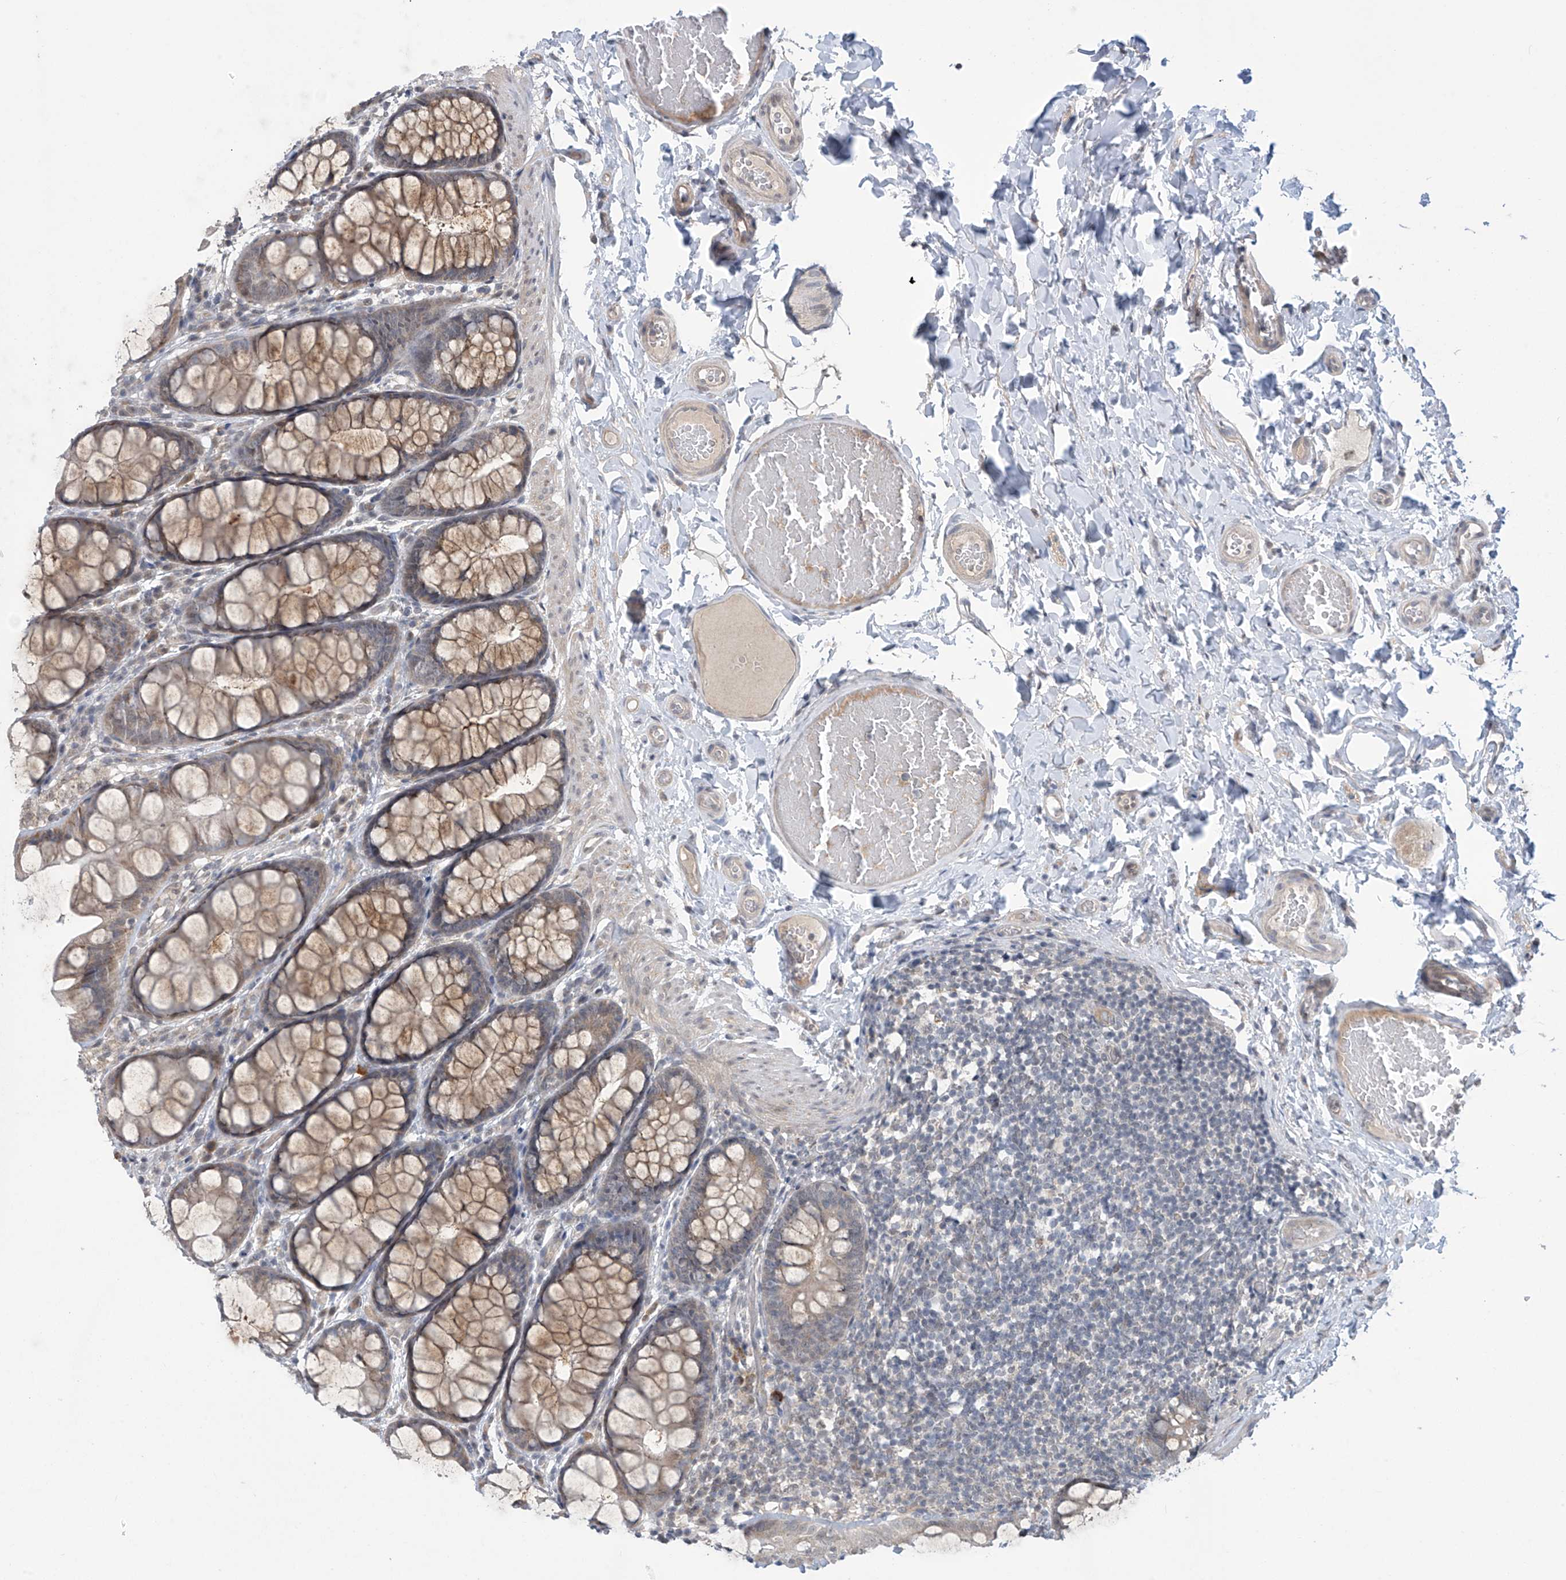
{"staining": {"intensity": "negative", "quantity": "none", "location": "none"}, "tissue": "colon", "cell_type": "Endothelial cells", "image_type": "normal", "snomed": [{"axis": "morphology", "description": "Normal tissue, NOS"}, {"axis": "topography", "description": "Colon"}], "caption": "High magnification brightfield microscopy of unremarkable colon stained with DAB (3,3'-diaminobenzidine) (brown) and counterstained with hematoxylin (blue): endothelial cells show no significant staining.", "gene": "ABHD13", "patient": {"sex": "male", "age": 47}}